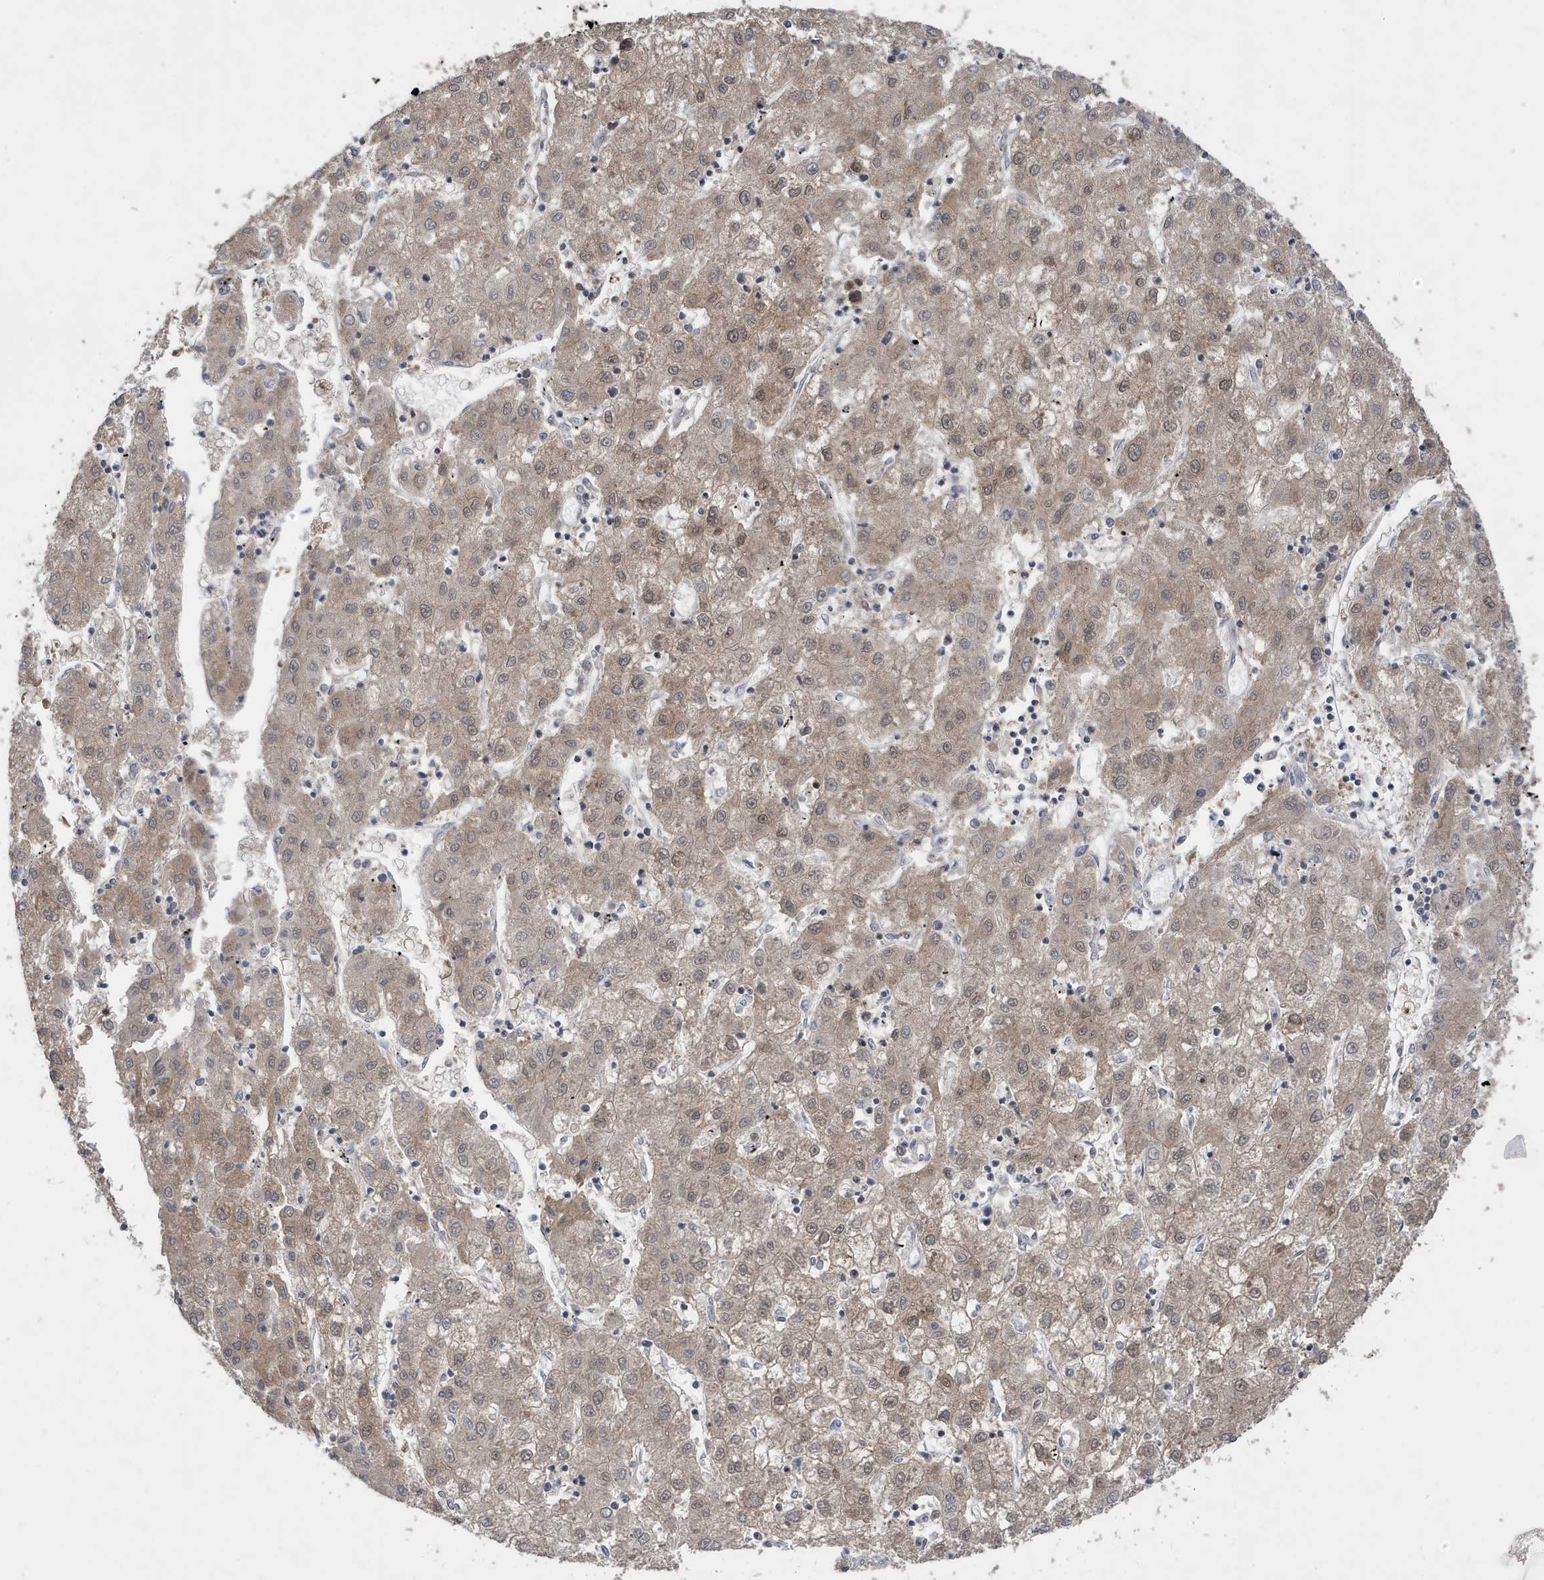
{"staining": {"intensity": "weak", "quantity": "<25%", "location": "cytoplasmic/membranous,nuclear"}, "tissue": "liver cancer", "cell_type": "Tumor cells", "image_type": "cancer", "snomed": [{"axis": "morphology", "description": "Carcinoma, Hepatocellular, NOS"}, {"axis": "topography", "description": "Liver"}], "caption": "Tumor cells show no significant expression in liver cancer.", "gene": "UBQLN1", "patient": {"sex": "male", "age": 72}}